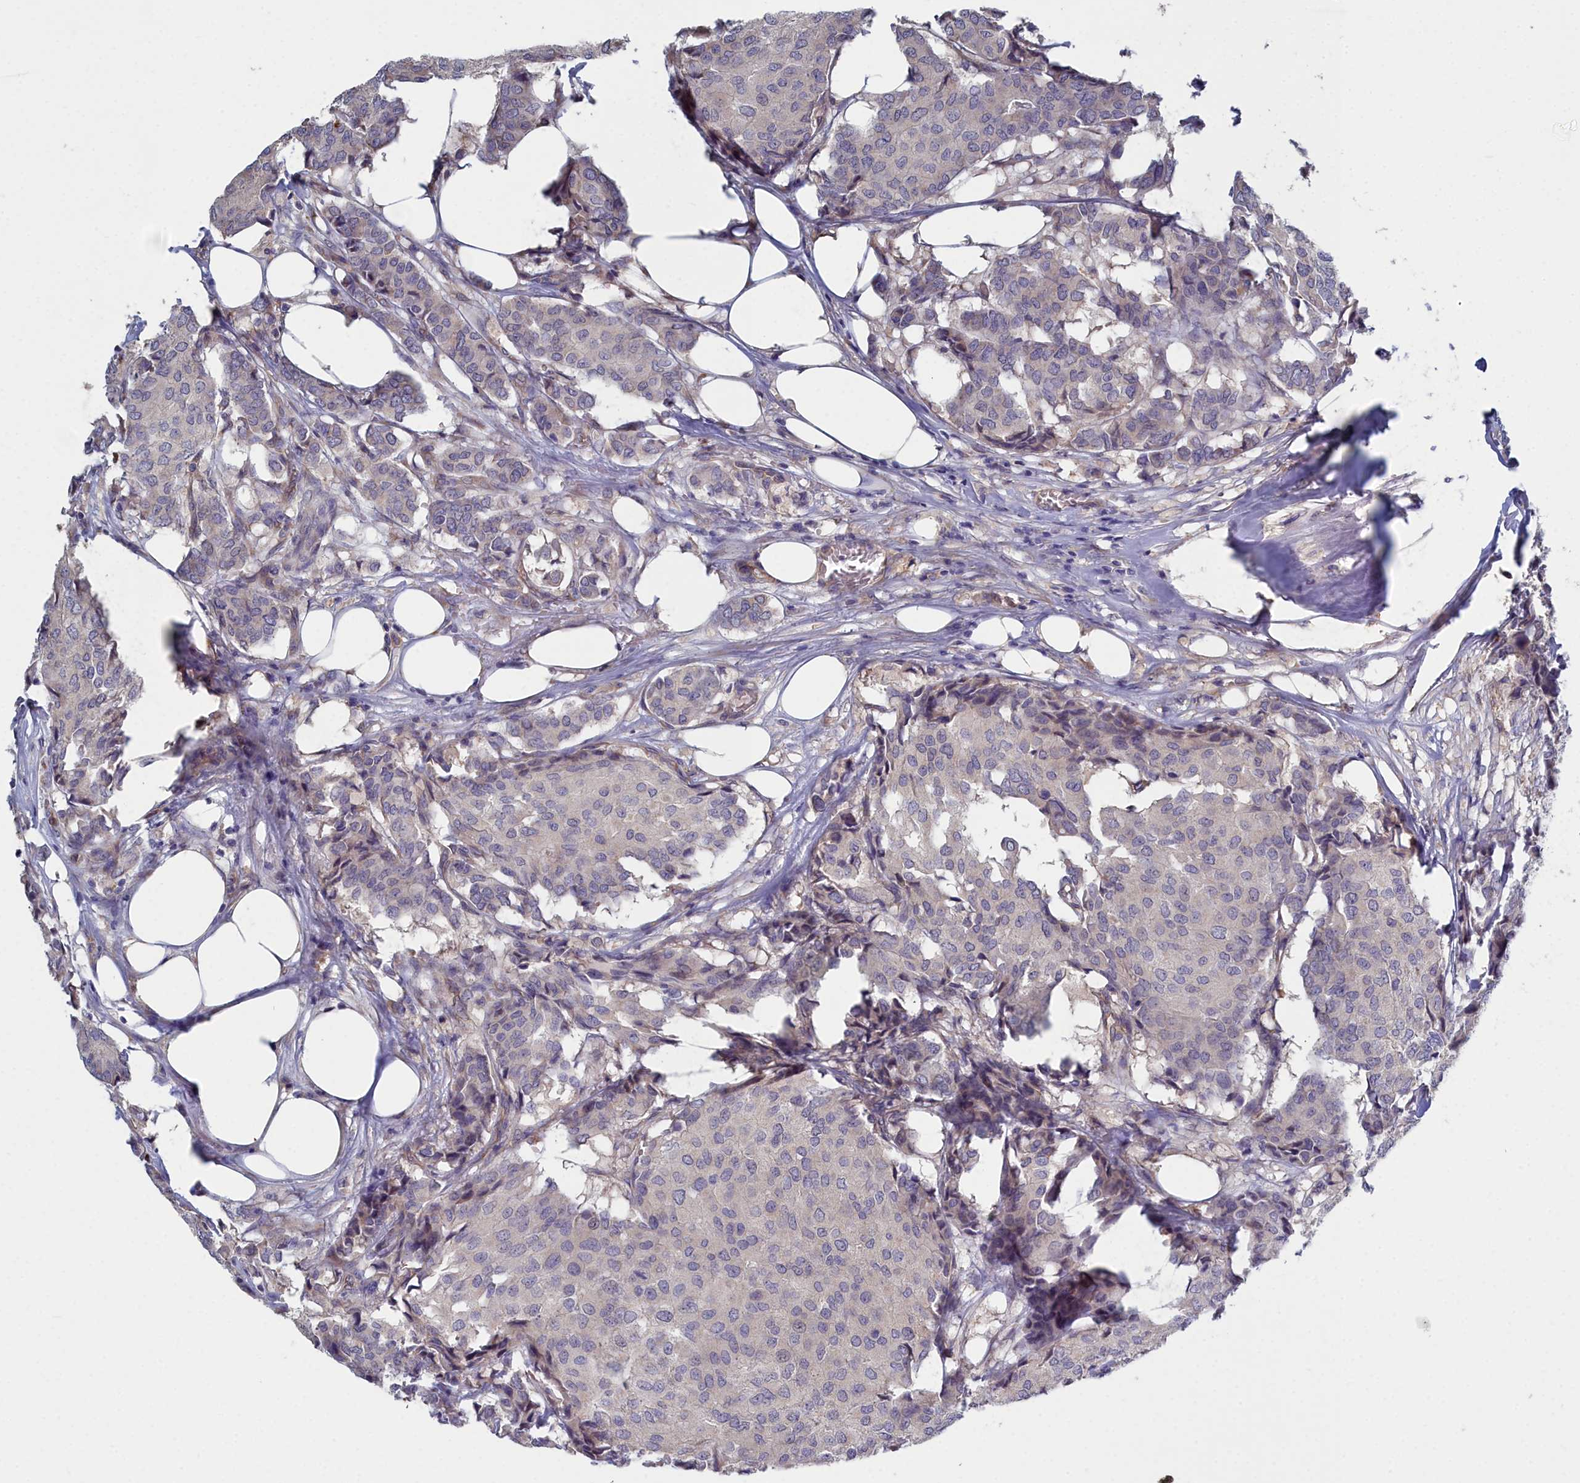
{"staining": {"intensity": "negative", "quantity": "none", "location": "none"}, "tissue": "breast cancer", "cell_type": "Tumor cells", "image_type": "cancer", "snomed": [{"axis": "morphology", "description": "Duct carcinoma"}, {"axis": "topography", "description": "Breast"}], "caption": "This is an IHC image of intraductal carcinoma (breast). There is no positivity in tumor cells.", "gene": "RDX", "patient": {"sex": "female", "age": 75}}